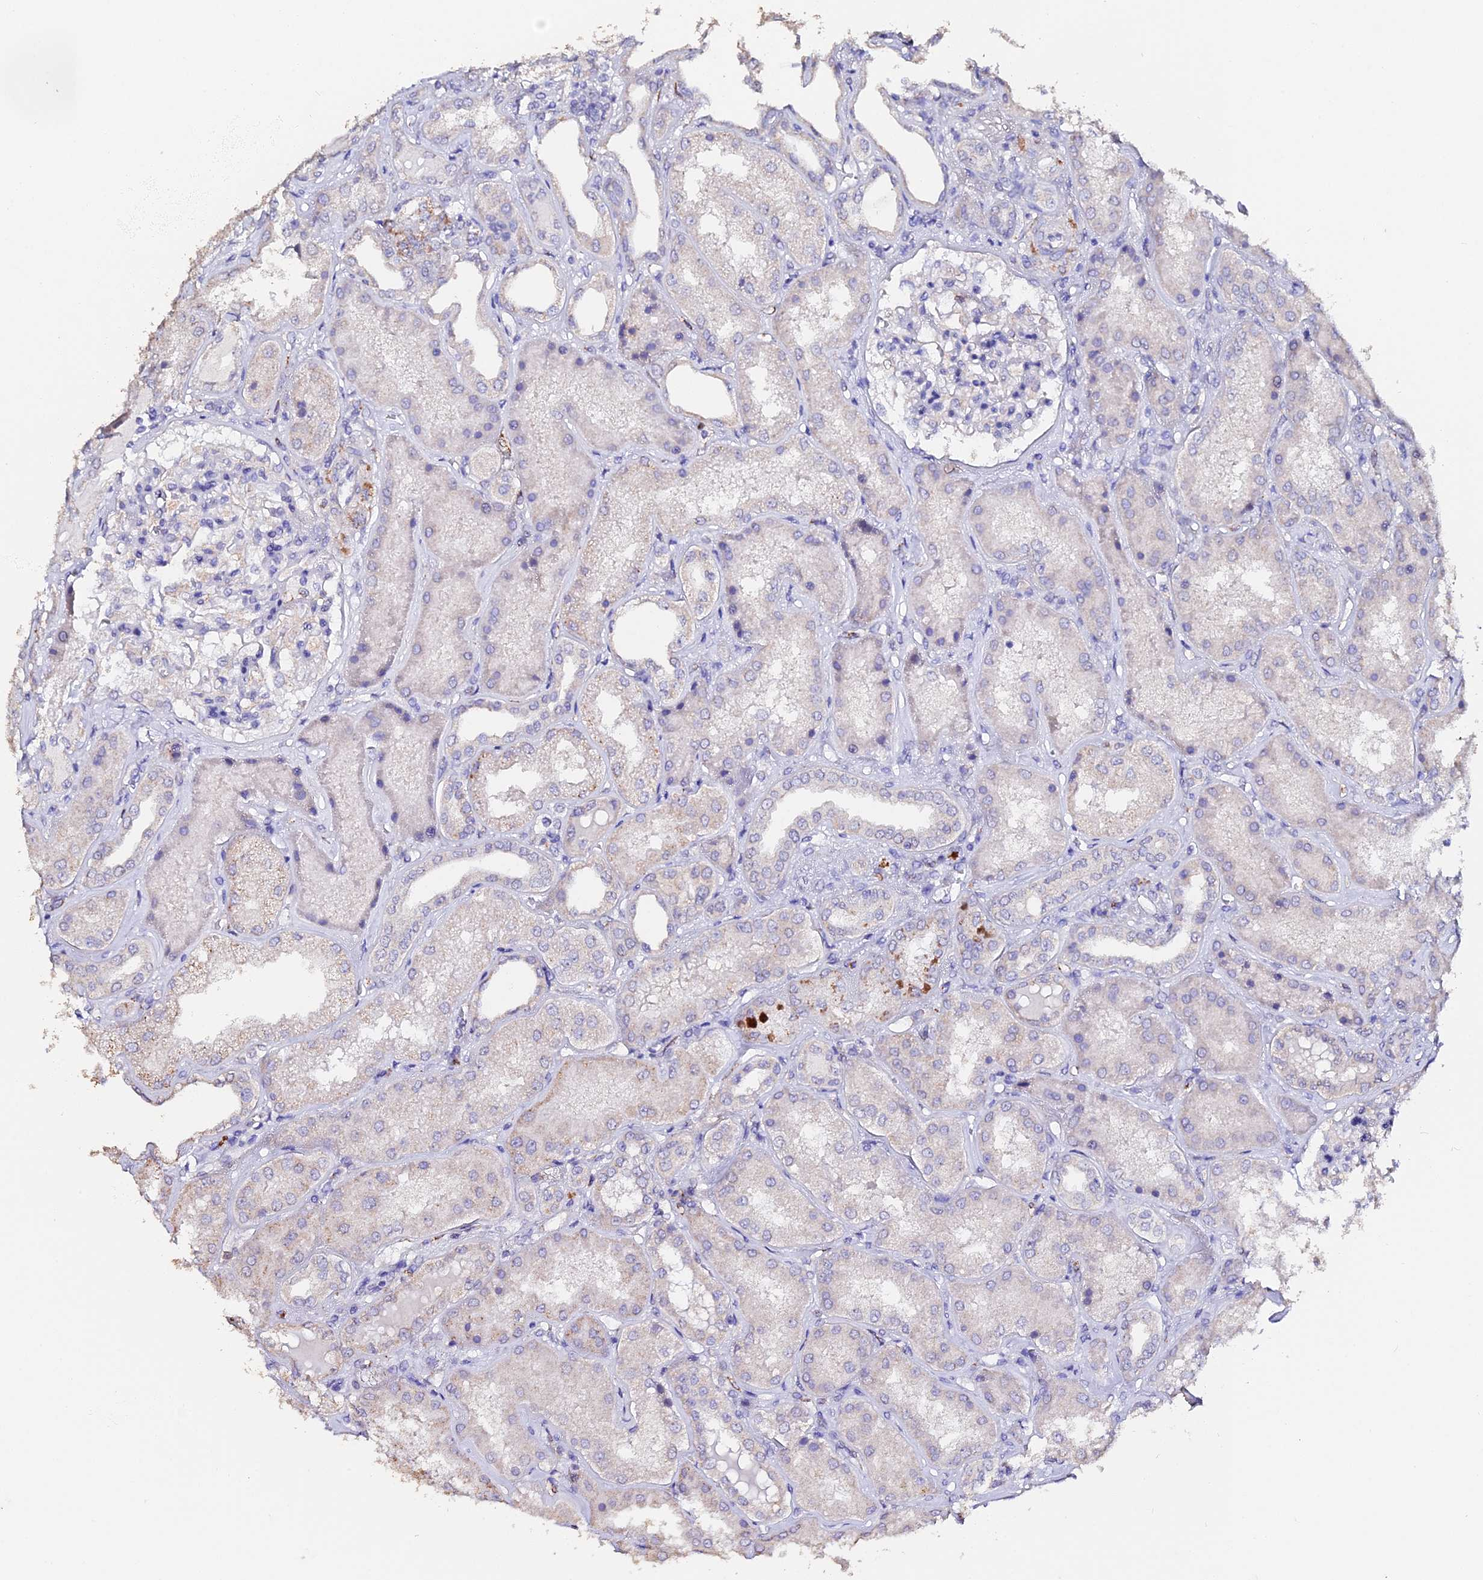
{"staining": {"intensity": "negative", "quantity": "none", "location": "none"}, "tissue": "kidney", "cell_type": "Cells in glomeruli", "image_type": "normal", "snomed": [{"axis": "morphology", "description": "Normal tissue, NOS"}, {"axis": "topography", "description": "Kidney"}], "caption": "An immunohistochemistry histopathology image of unremarkable kidney is shown. There is no staining in cells in glomeruli of kidney. (DAB (3,3'-diaminobenzidine) IHC with hematoxylin counter stain).", "gene": "ESM1", "patient": {"sex": "female", "age": 56}}